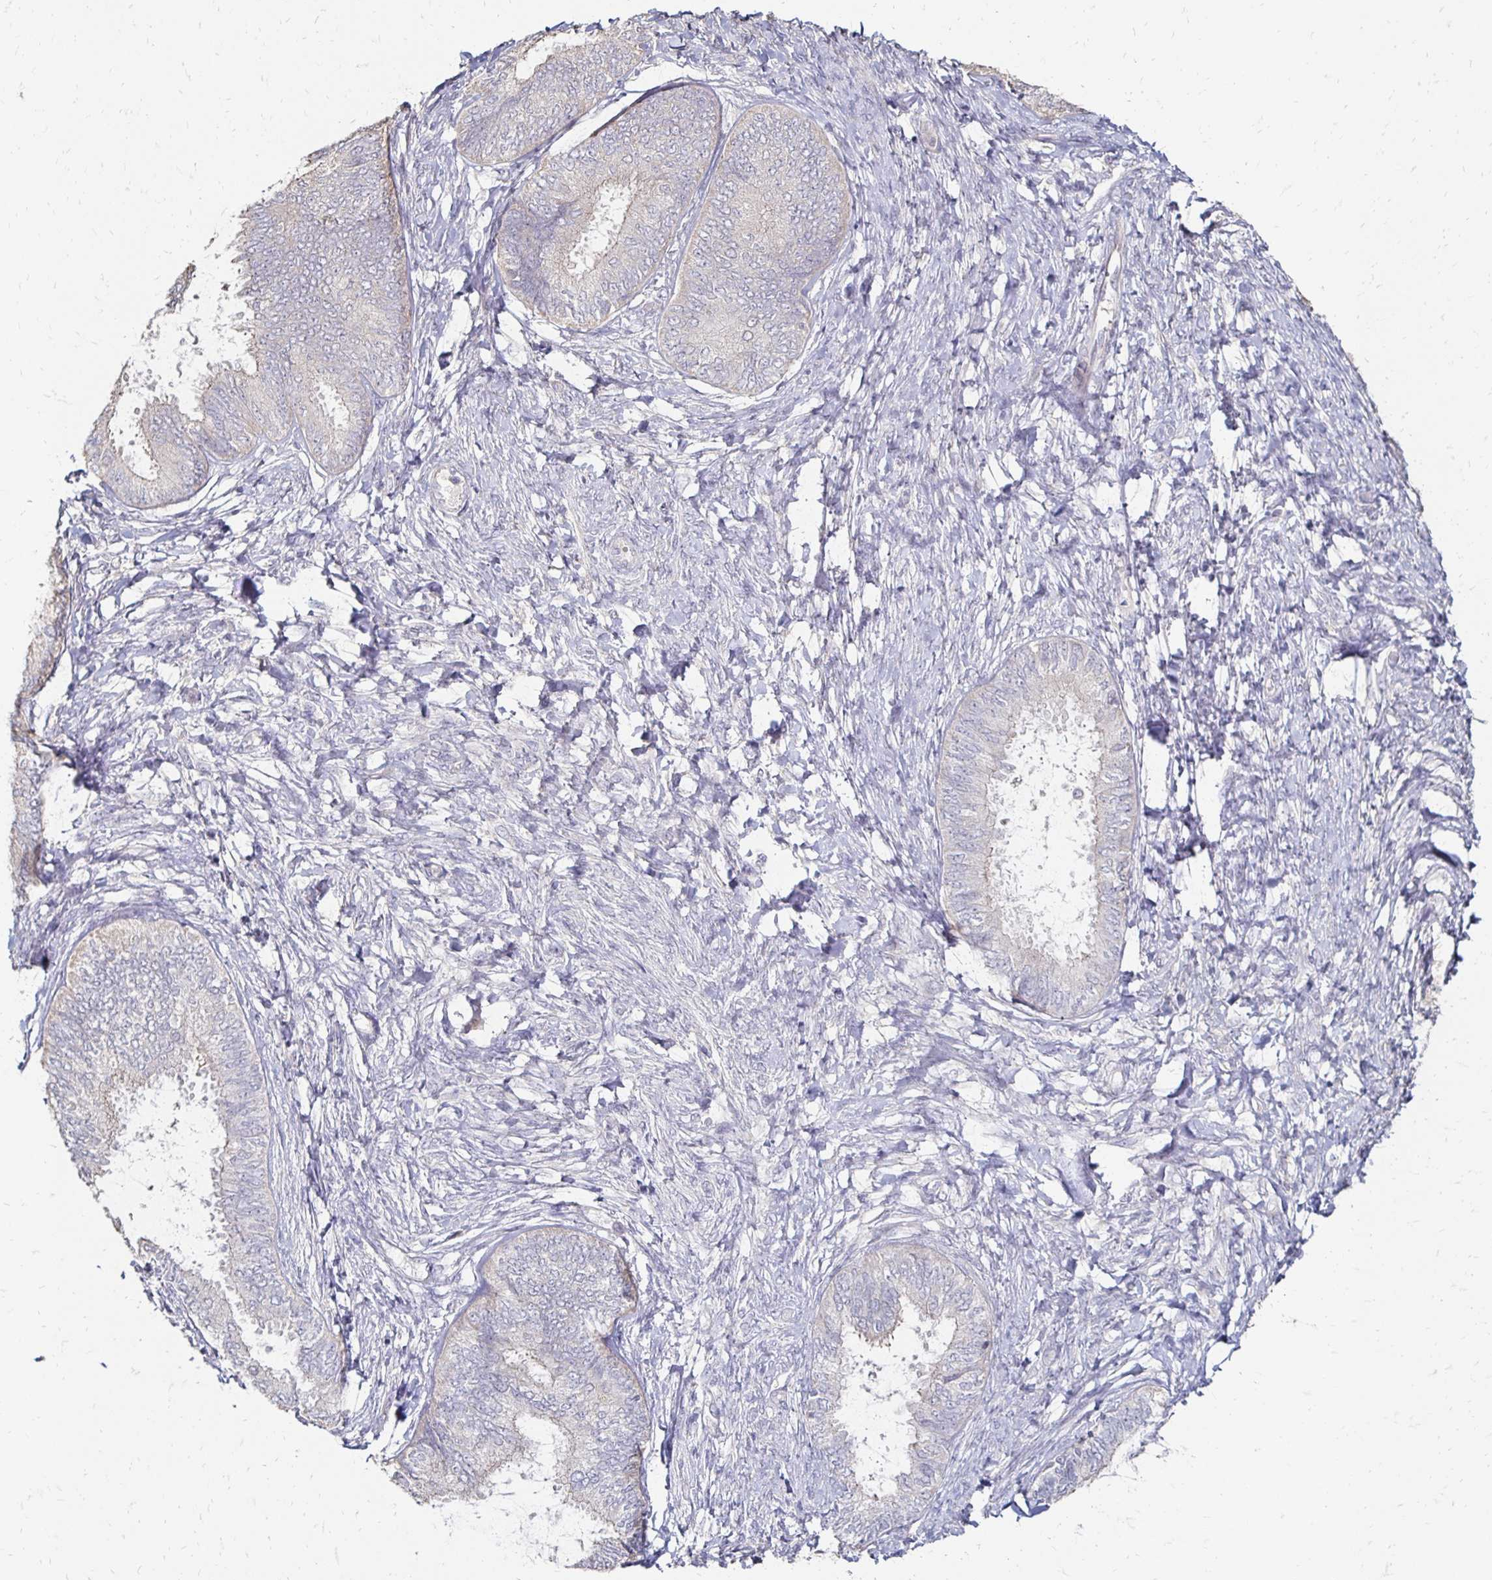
{"staining": {"intensity": "negative", "quantity": "none", "location": "none"}, "tissue": "ovarian cancer", "cell_type": "Tumor cells", "image_type": "cancer", "snomed": [{"axis": "morphology", "description": "Carcinoma, endometroid"}, {"axis": "topography", "description": "Ovary"}], "caption": "This histopathology image is of ovarian endometroid carcinoma stained with IHC to label a protein in brown with the nuclei are counter-stained blue. There is no staining in tumor cells. (Brightfield microscopy of DAB immunohistochemistry at high magnification).", "gene": "ZNF727", "patient": {"sex": "female", "age": 70}}